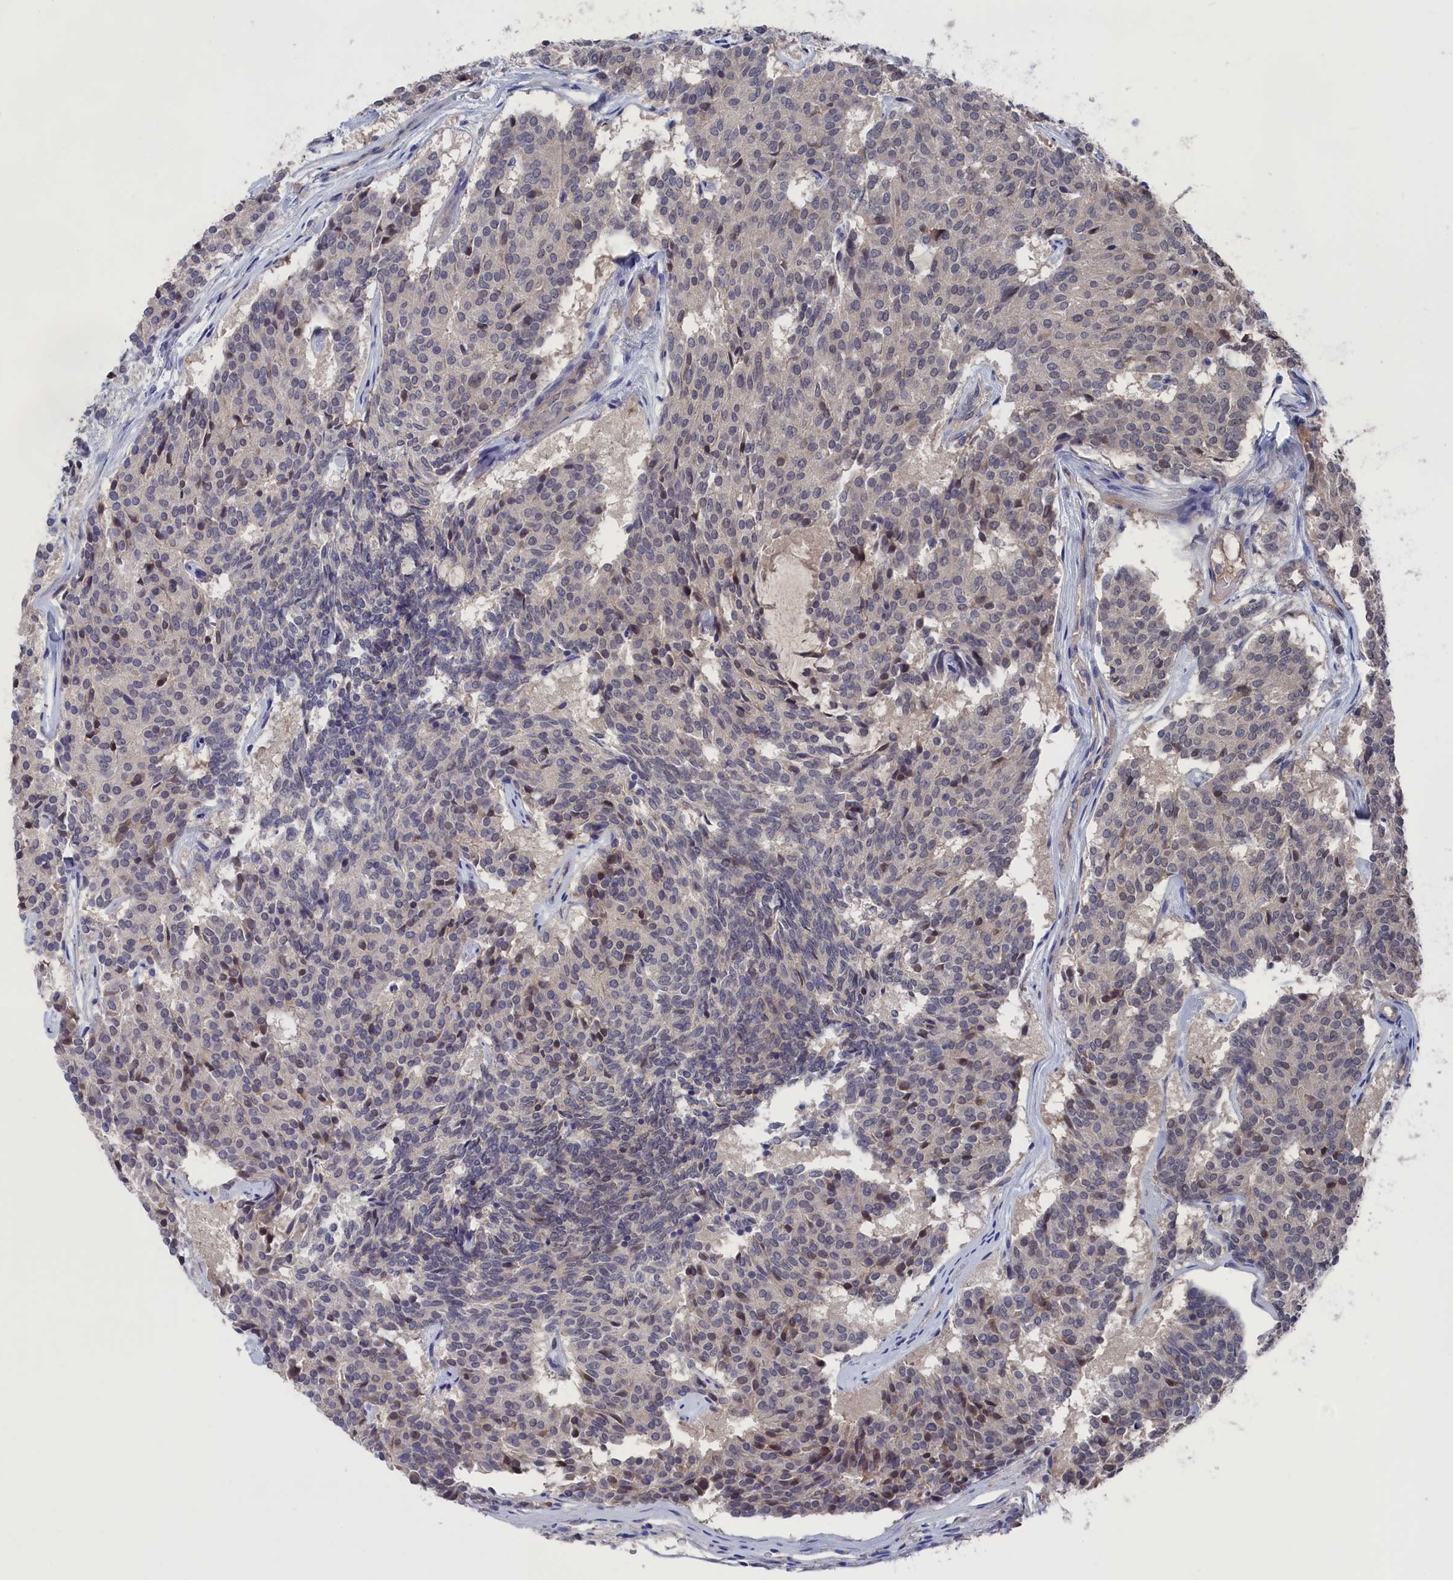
{"staining": {"intensity": "weak", "quantity": "<25%", "location": "nuclear"}, "tissue": "carcinoid", "cell_type": "Tumor cells", "image_type": "cancer", "snomed": [{"axis": "morphology", "description": "Carcinoid, malignant, NOS"}, {"axis": "topography", "description": "Pancreas"}], "caption": "This is an immunohistochemistry micrograph of carcinoid. There is no expression in tumor cells.", "gene": "NUTF2", "patient": {"sex": "female", "age": 54}}